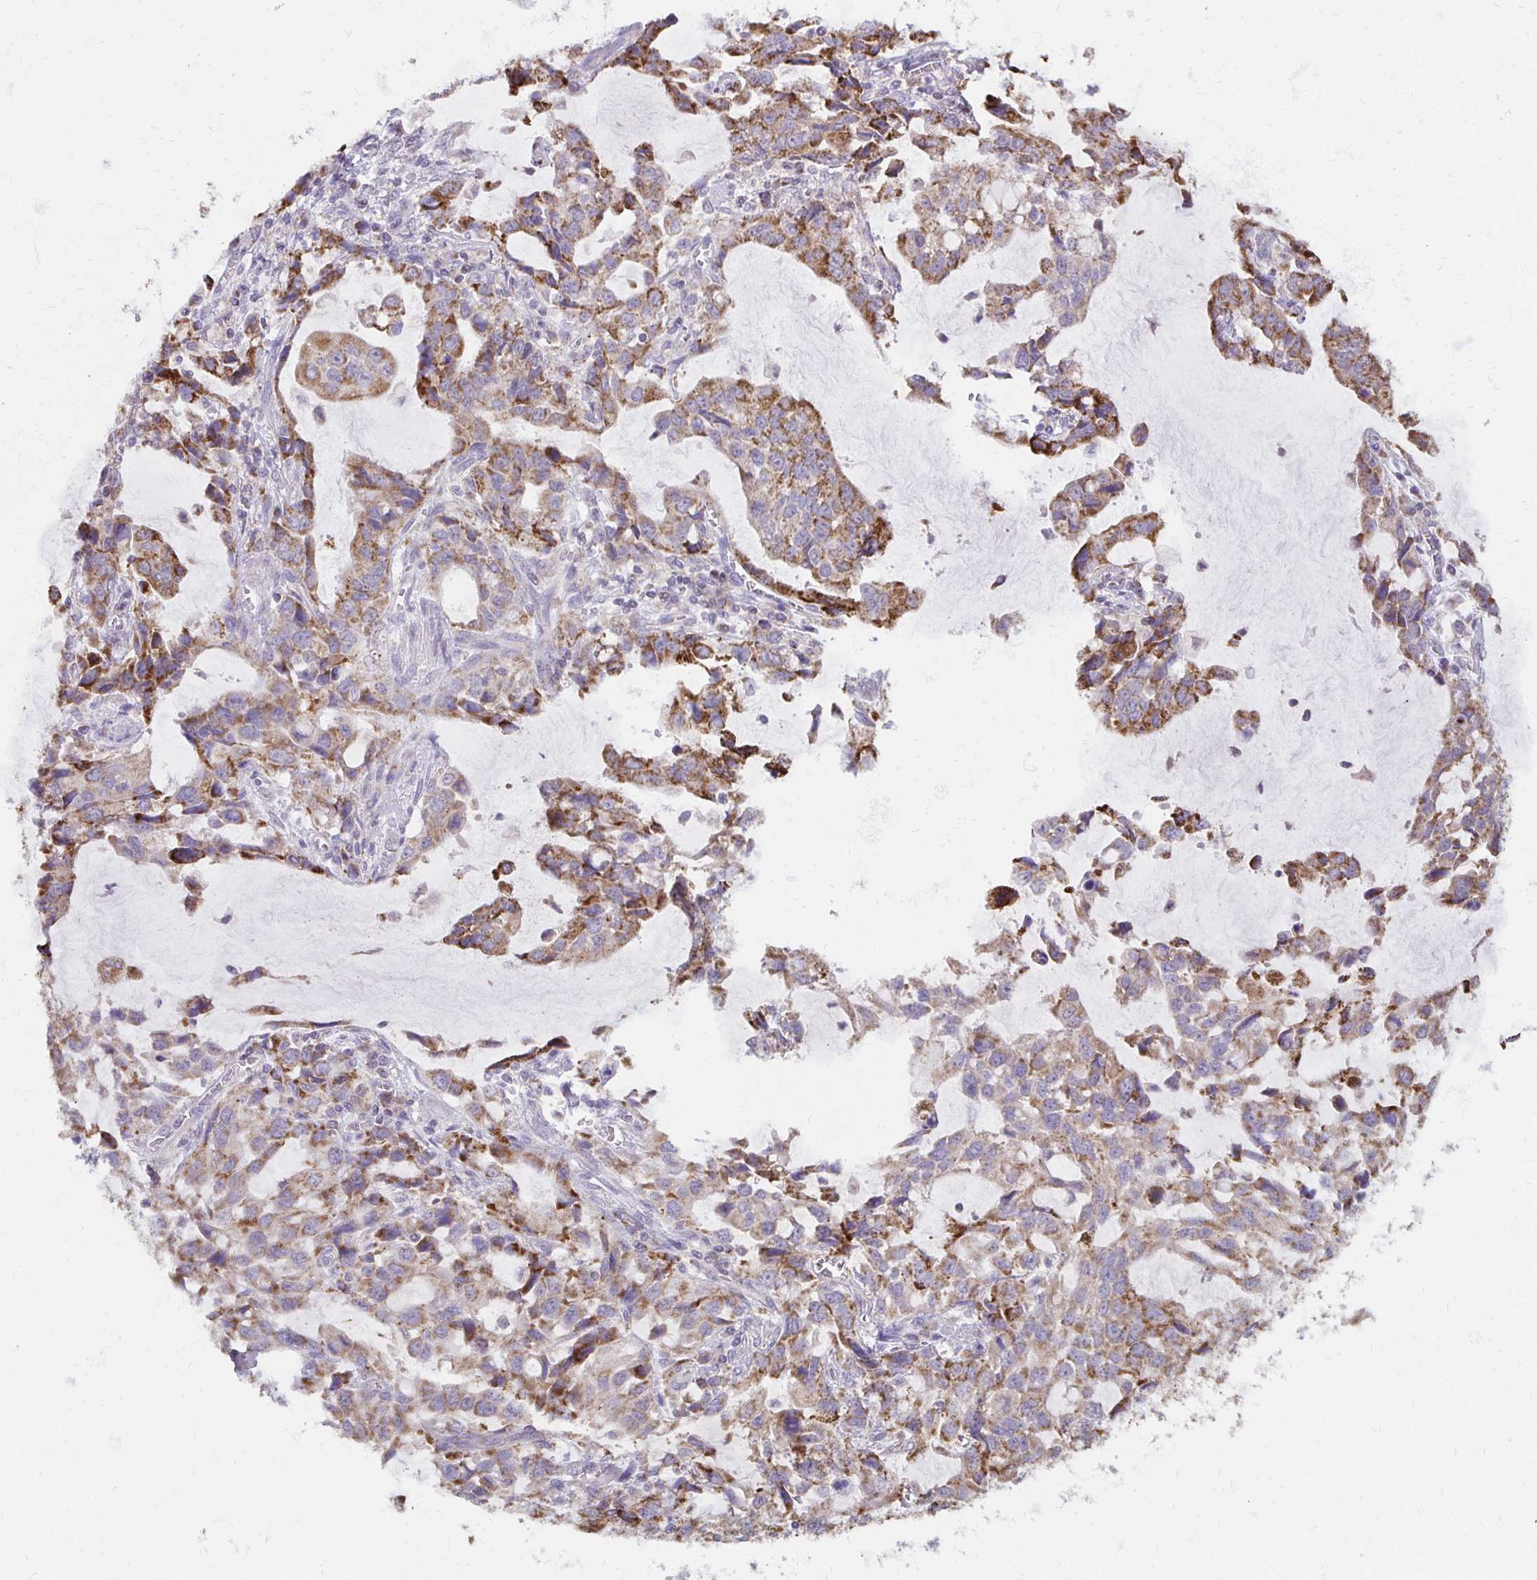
{"staining": {"intensity": "moderate", "quantity": ">75%", "location": "cytoplasmic/membranous"}, "tissue": "stomach cancer", "cell_type": "Tumor cells", "image_type": "cancer", "snomed": [{"axis": "morphology", "description": "Adenocarcinoma, NOS"}, {"axis": "topography", "description": "Stomach, upper"}], "caption": "Immunohistochemical staining of human stomach cancer shows moderate cytoplasmic/membranous protein staining in about >75% of tumor cells.", "gene": "IER3", "patient": {"sex": "male", "age": 85}}